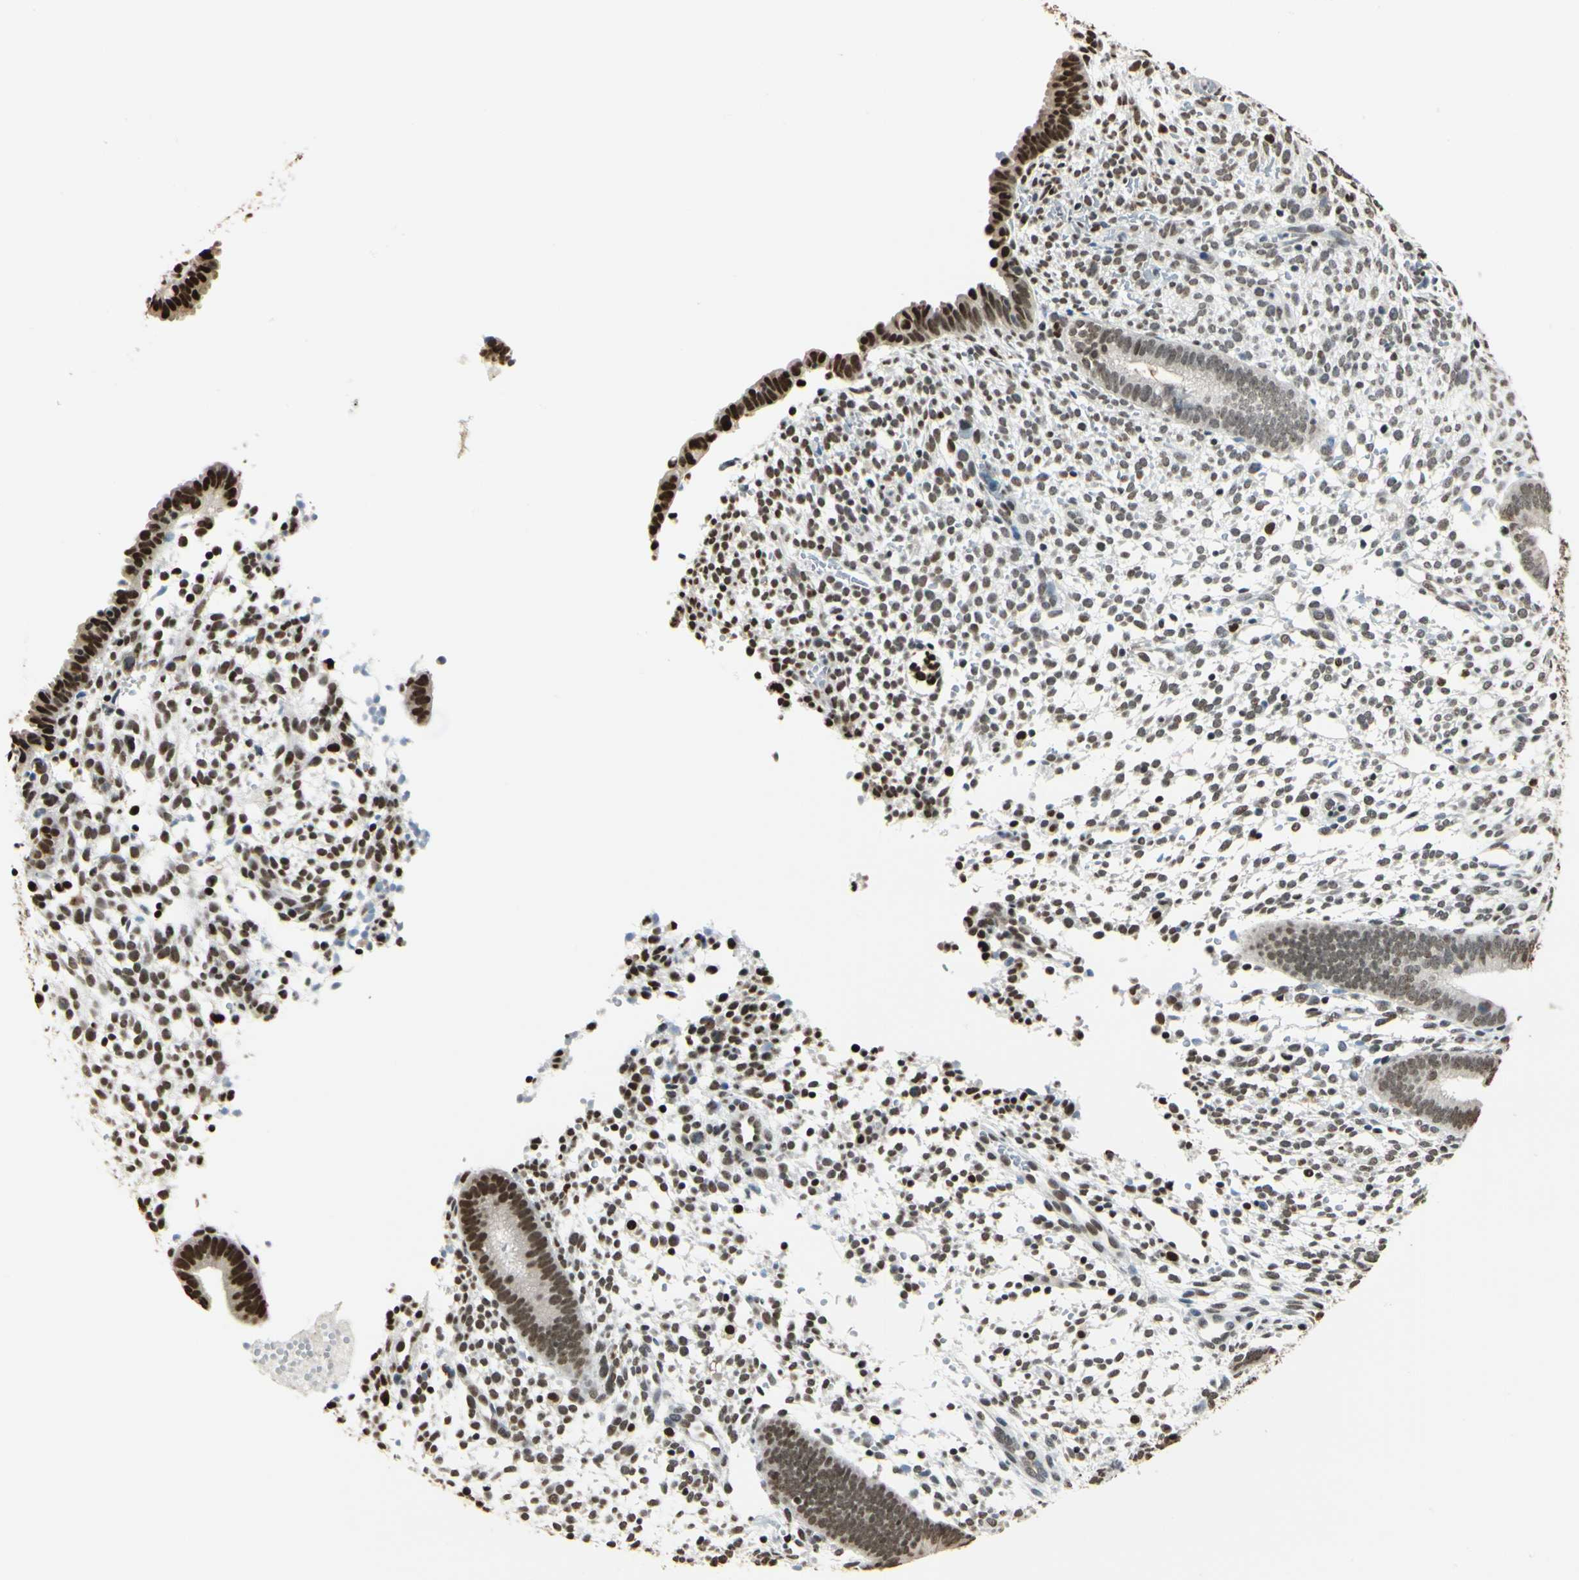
{"staining": {"intensity": "moderate", "quantity": "25%-75%", "location": "nuclear"}, "tissue": "endometrium", "cell_type": "Cells in endometrial stroma", "image_type": "normal", "snomed": [{"axis": "morphology", "description": "Normal tissue, NOS"}, {"axis": "topography", "description": "Endometrium"}], "caption": "Immunohistochemistry of benign endometrium demonstrates medium levels of moderate nuclear staining in approximately 25%-75% of cells in endometrial stroma. The protein is stained brown, and the nuclei are stained in blue (DAB IHC with brightfield microscopy, high magnification).", "gene": "FANCG", "patient": {"sex": "female", "age": 35}}